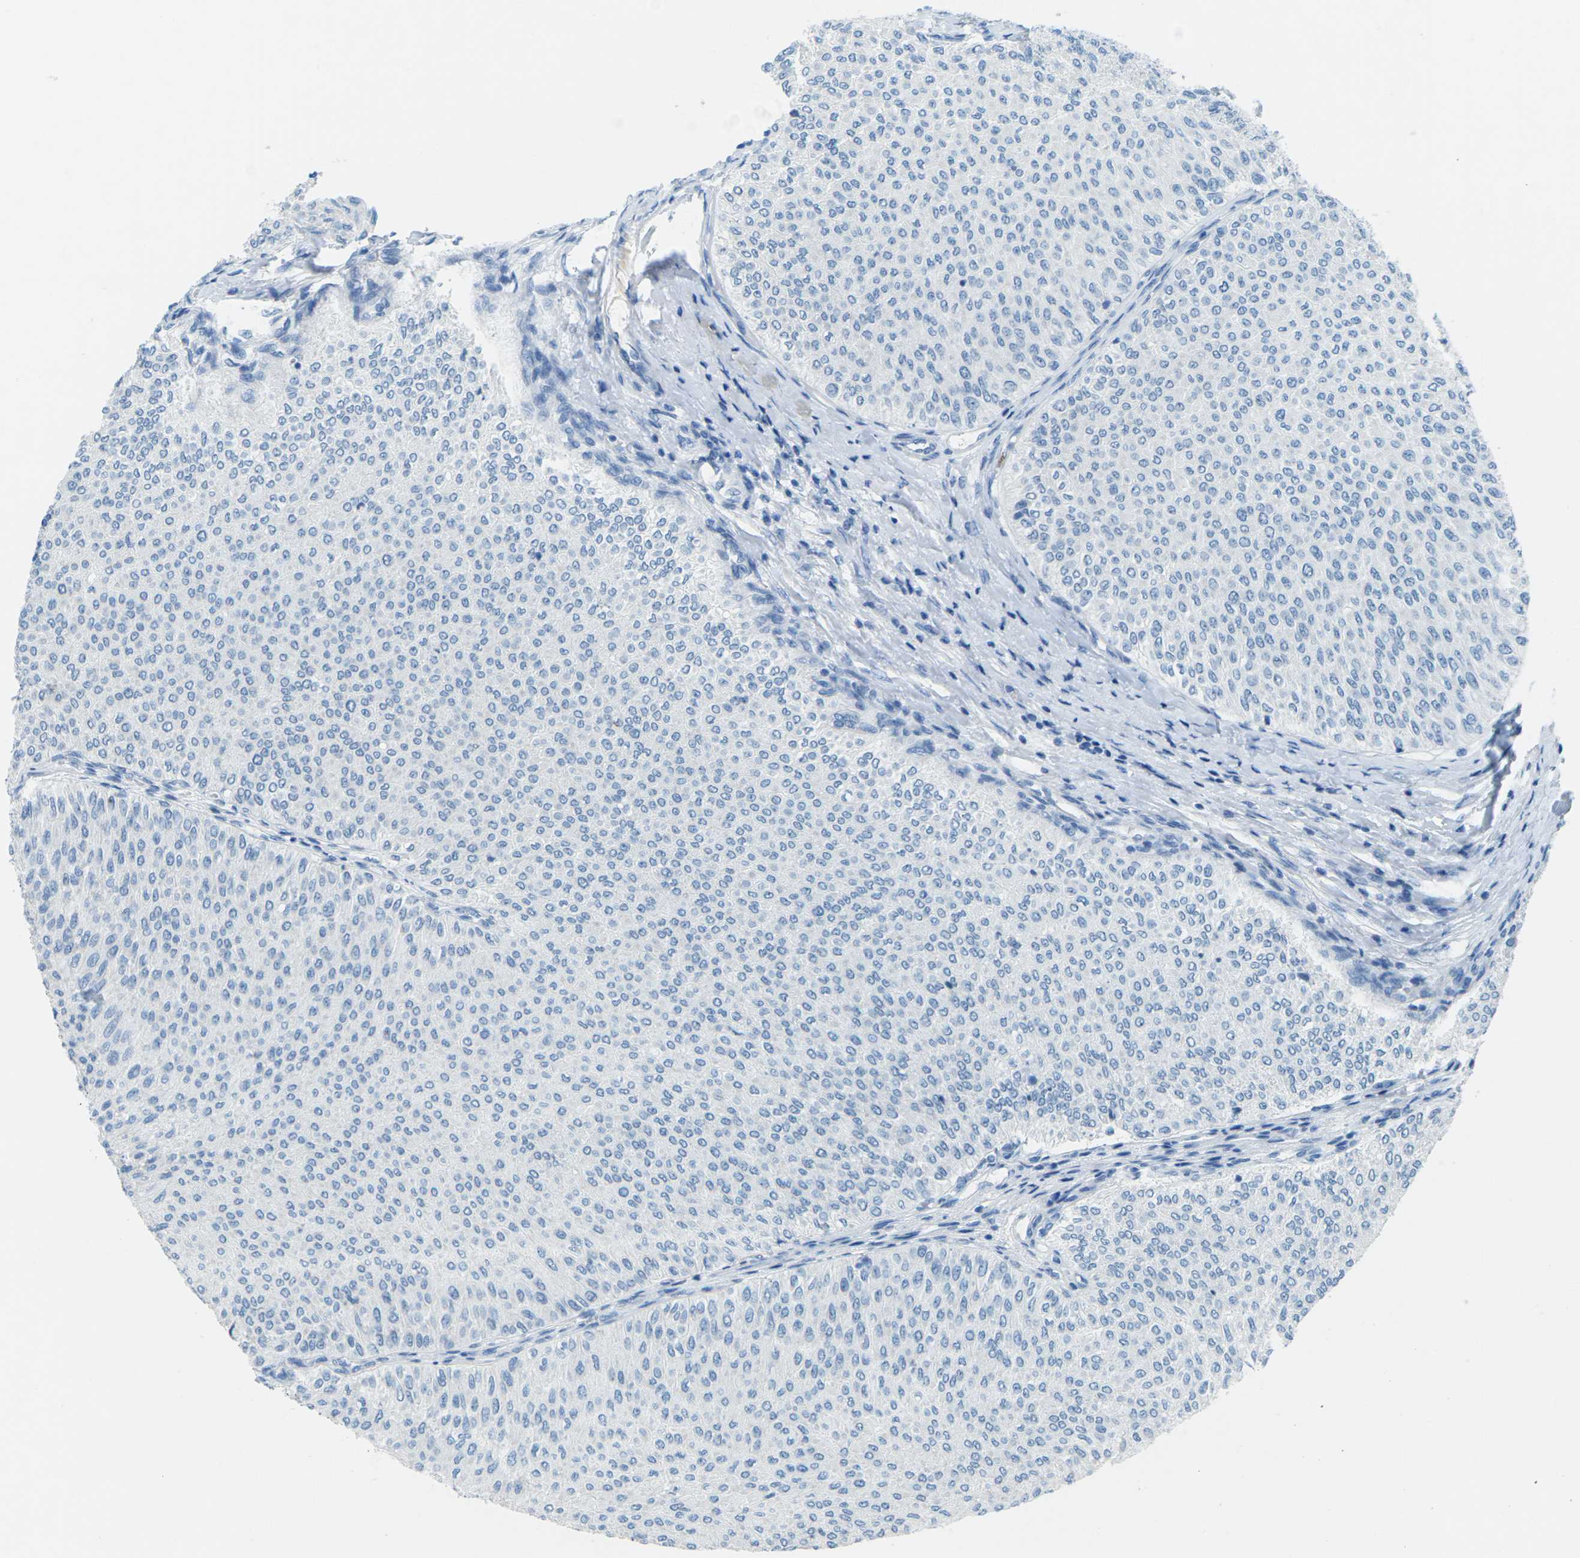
{"staining": {"intensity": "negative", "quantity": "none", "location": "none"}, "tissue": "urothelial cancer", "cell_type": "Tumor cells", "image_type": "cancer", "snomed": [{"axis": "morphology", "description": "Urothelial carcinoma, Low grade"}, {"axis": "topography", "description": "Urinary bladder"}], "caption": "Micrograph shows no protein staining in tumor cells of urothelial carcinoma (low-grade) tissue. The staining was performed using DAB to visualize the protein expression in brown, while the nuclei were stained in blue with hematoxylin (Magnification: 20x).", "gene": "CDH16", "patient": {"sex": "male", "age": 78}}